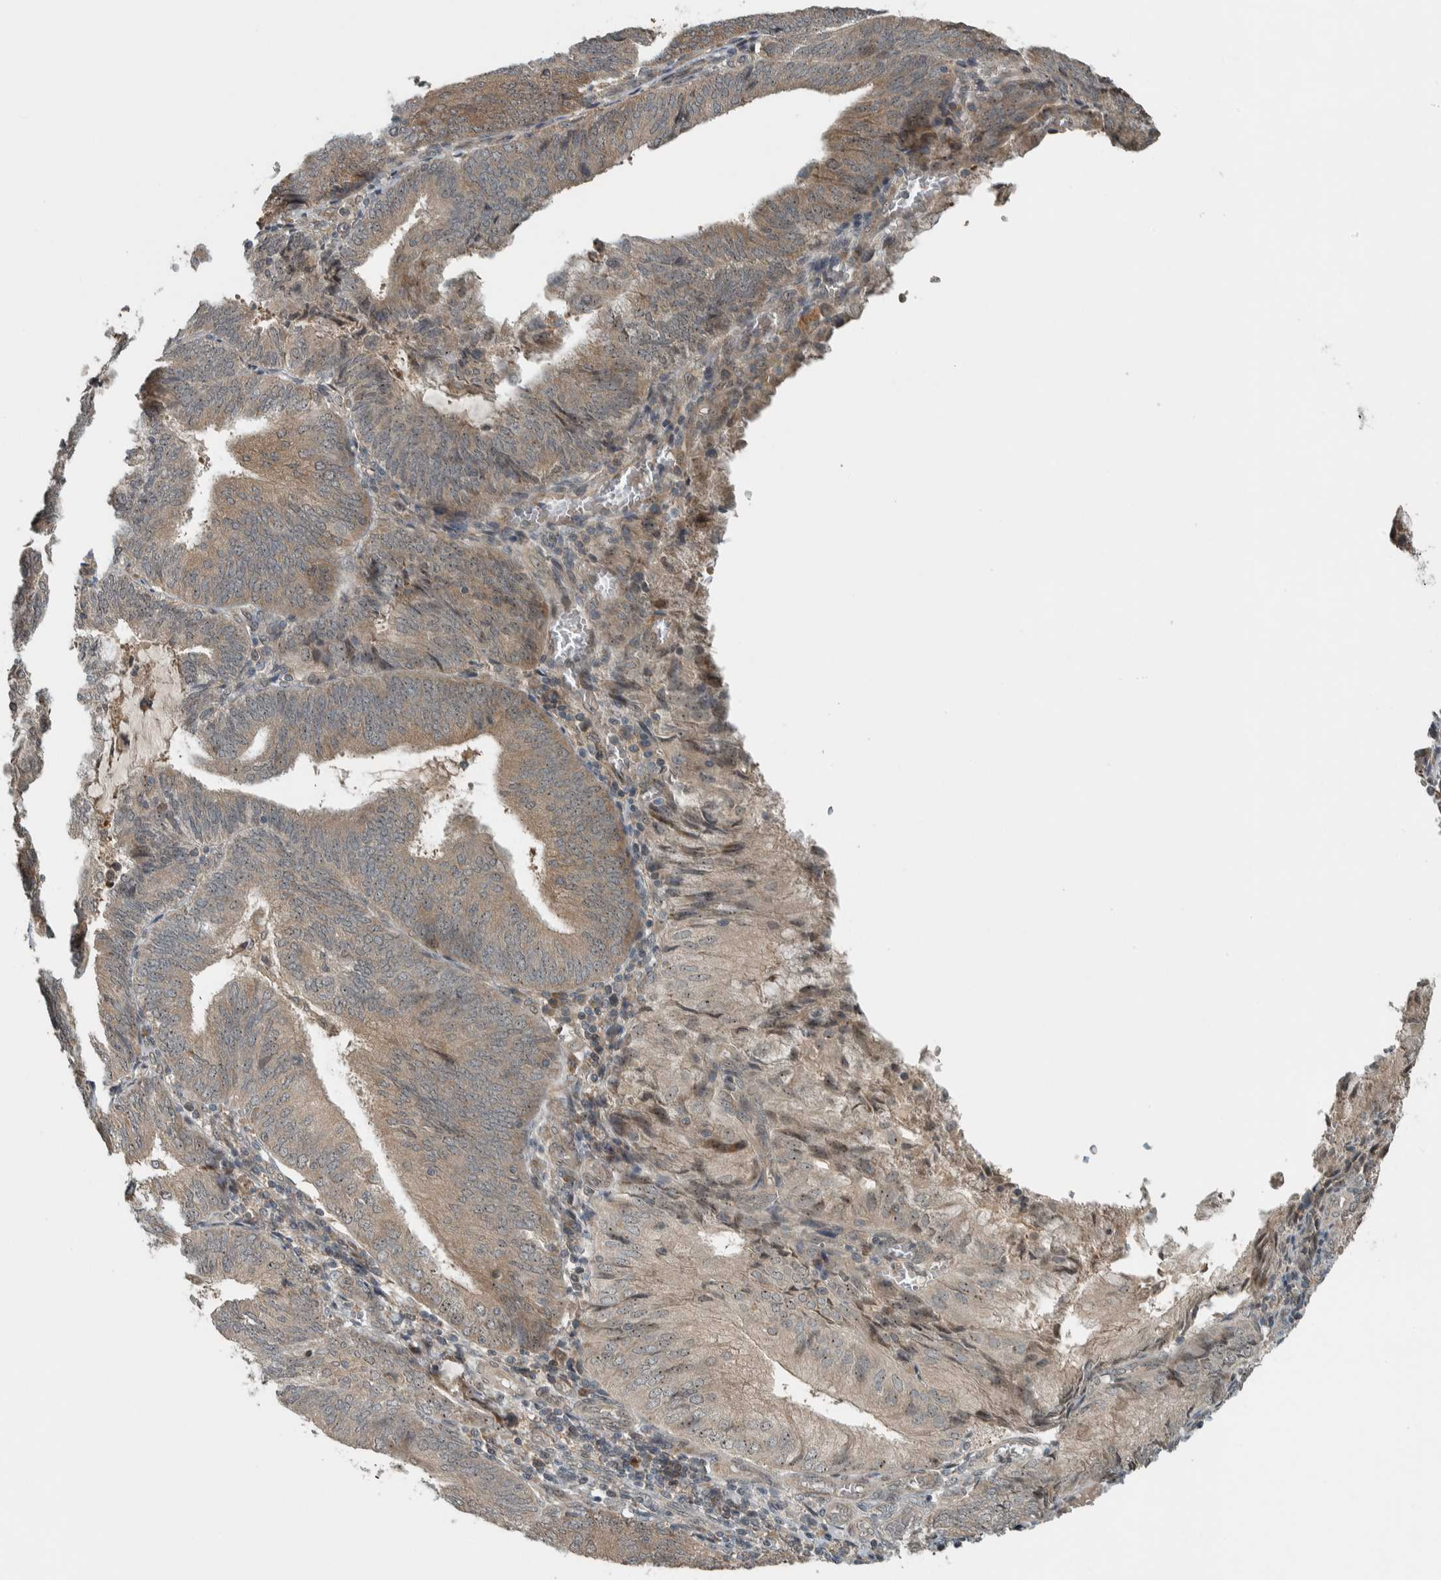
{"staining": {"intensity": "weak", "quantity": ">75%", "location": "cytoplasmic/membranous,nuclear"}, "tissue": "endometrial cancer", "cell_type": "Tumor cells", "image_type": "cancer", "snomed": [{"axis": "morphology", "description": "Adenocarcinoma, NOS"}, {"axis": "topography", "description": "Endometrium"}], "caption": "Protein staining by IHC demonstrates weak cytoplasmic/membranous and nuclear staining in about >75% of tumor cells in adenocarcinoma (endometrial). The protein is stained brown, and the nuclei are stained in blue (DAB (3,3'-diaminobenzidine) IHC with brightfield microscopy, high magnification).", "gene": "XPO5", "patient": {"sex": "female", "age": 81}}